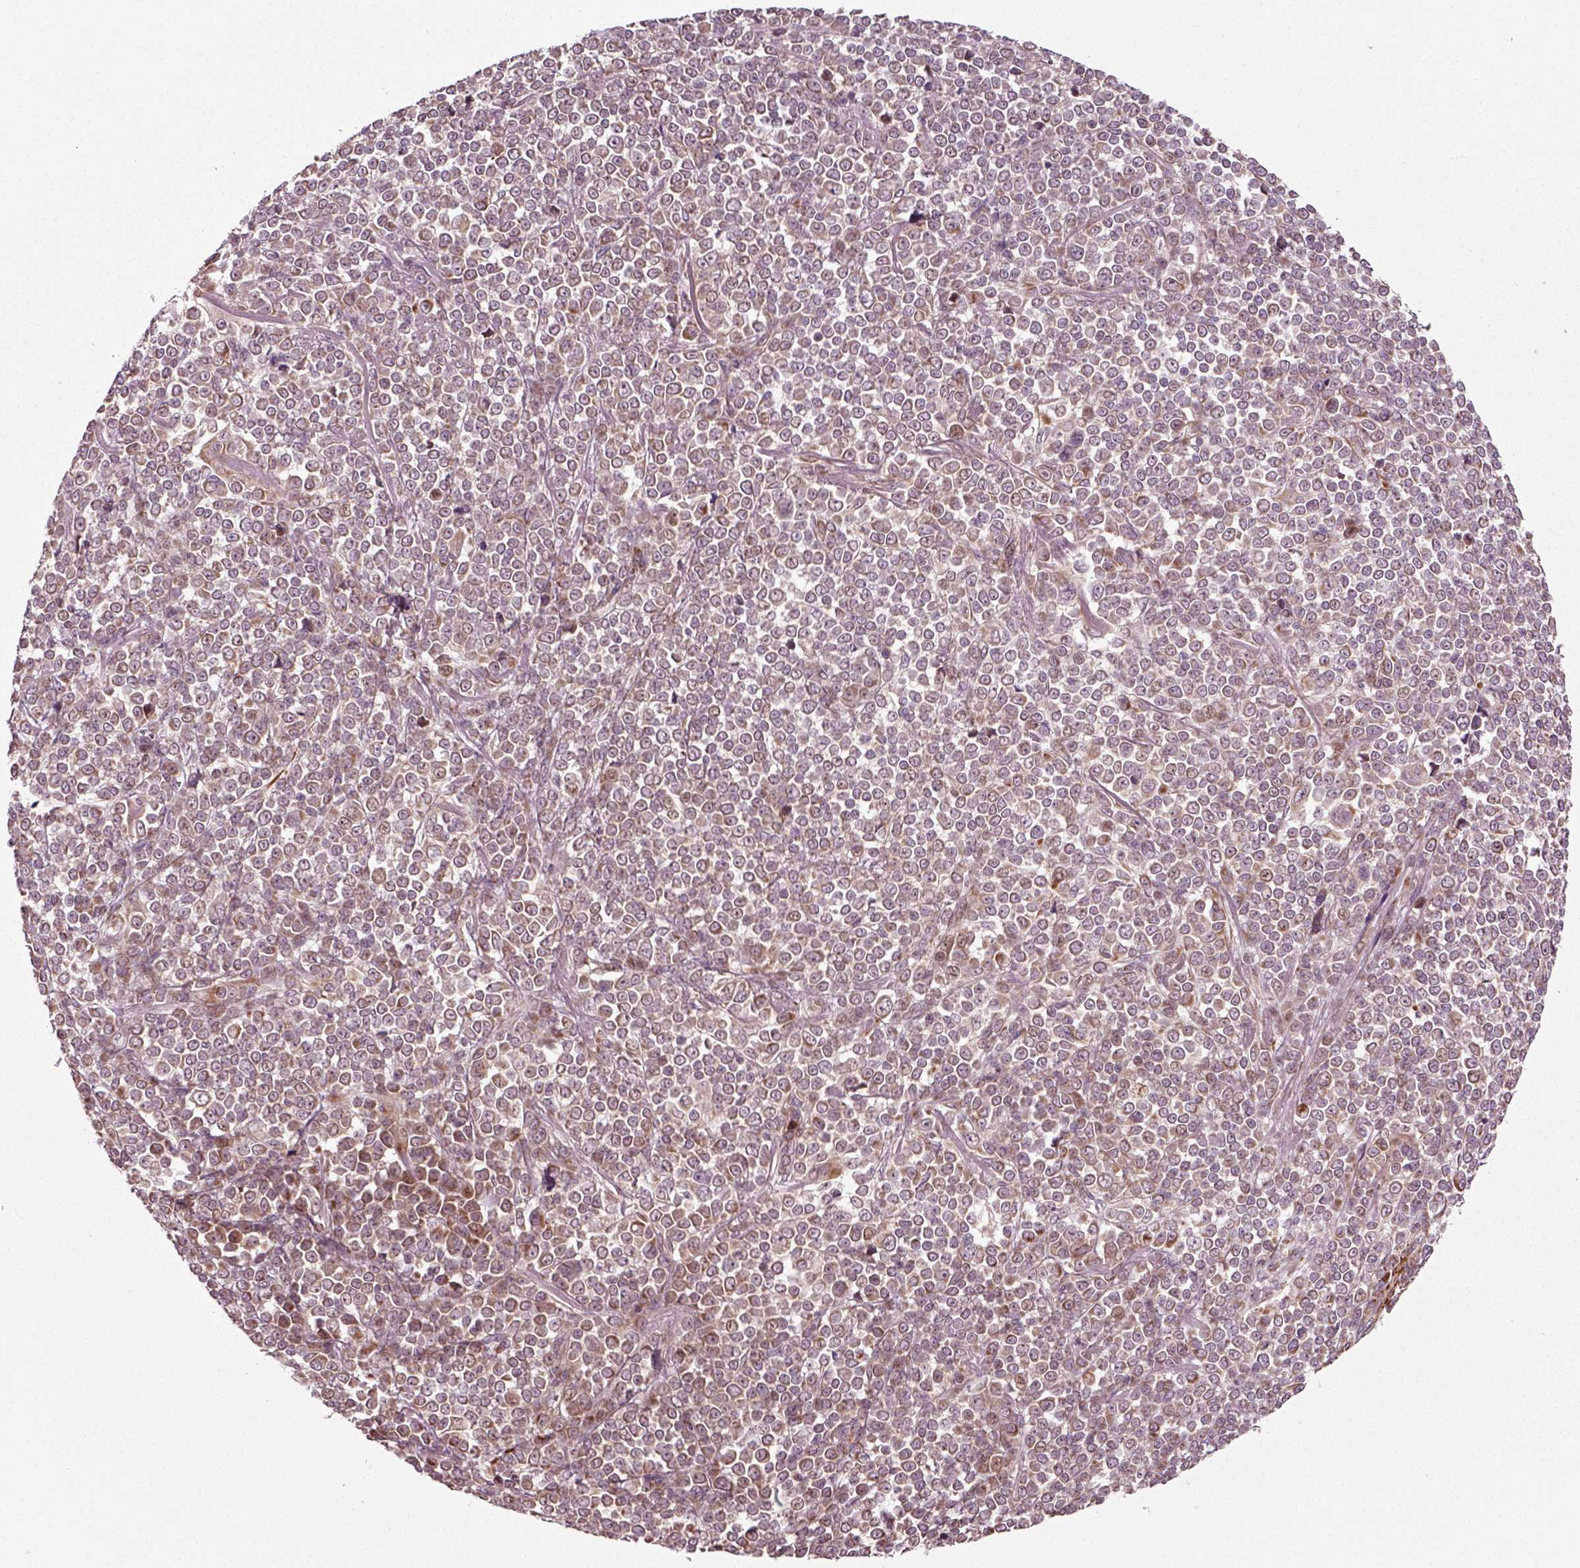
{"staining": {"intensity": "weak", "quantity": "<25%", "location": "cytoplasmic/membranous"}, "tissue": "melanoma", "cell_type": "Tumor cells", "image_type": "cancer", "snomed": [{"axis": "morphology", "description": "Malignant melanoma, NOS"}, {"axis": "topography", "description": "Skin"}], "caption": "High magnification brightfield microscopy of malignant melanoma stained with DAB (3,3'-diaminobenzidine) (brown) and counterstained with hematoxylin (blue): tumor cells show no significant expression. (Brightfield microscopy of DAB (3,3'-diaminobenzidine) IHC at high magnification).", "gene": "PLCD3", "patient": {"sex": "female", "age": 95}}